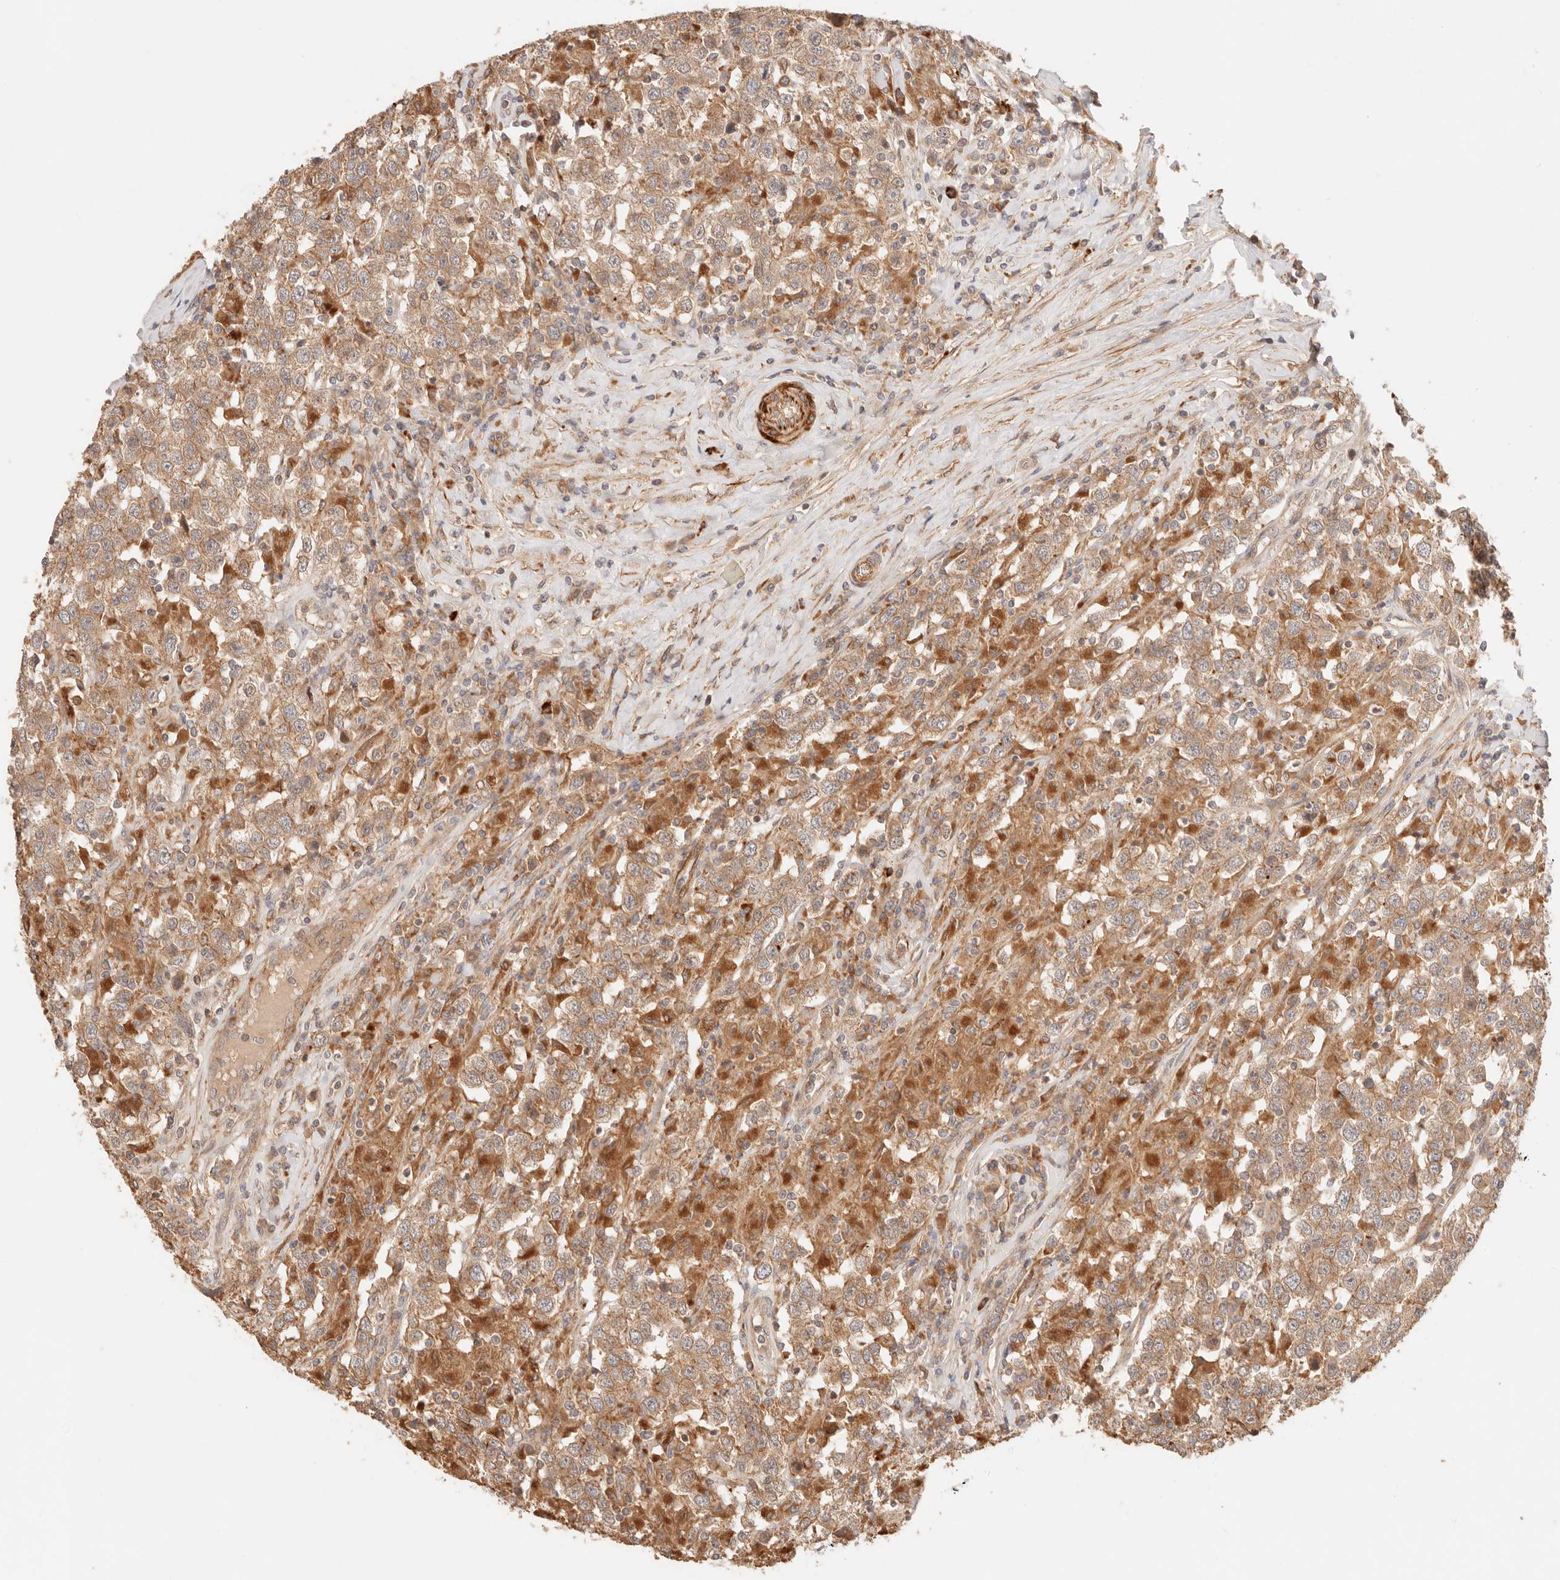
{"staining": {"intensity": "moderate", "quantity": ">75%", "location": "cytoplasmic/membranous"}, "tissue": "testis cancer", "cell_type": "Tumor cells", "image_type": "cancer", "snomed": [{"axis": "morphology", "description": "Seminoma, NOS"}, {"axis": "topography", "description": "Testis"}], "caption": "This micrograph reveals IHC staining of testis cancer, with medium moderate cytoplasmic/membranous expression in about >75% of tumor cells.", "gene": "IL1R2", "patient": {"sex": "male", "age": 41}}